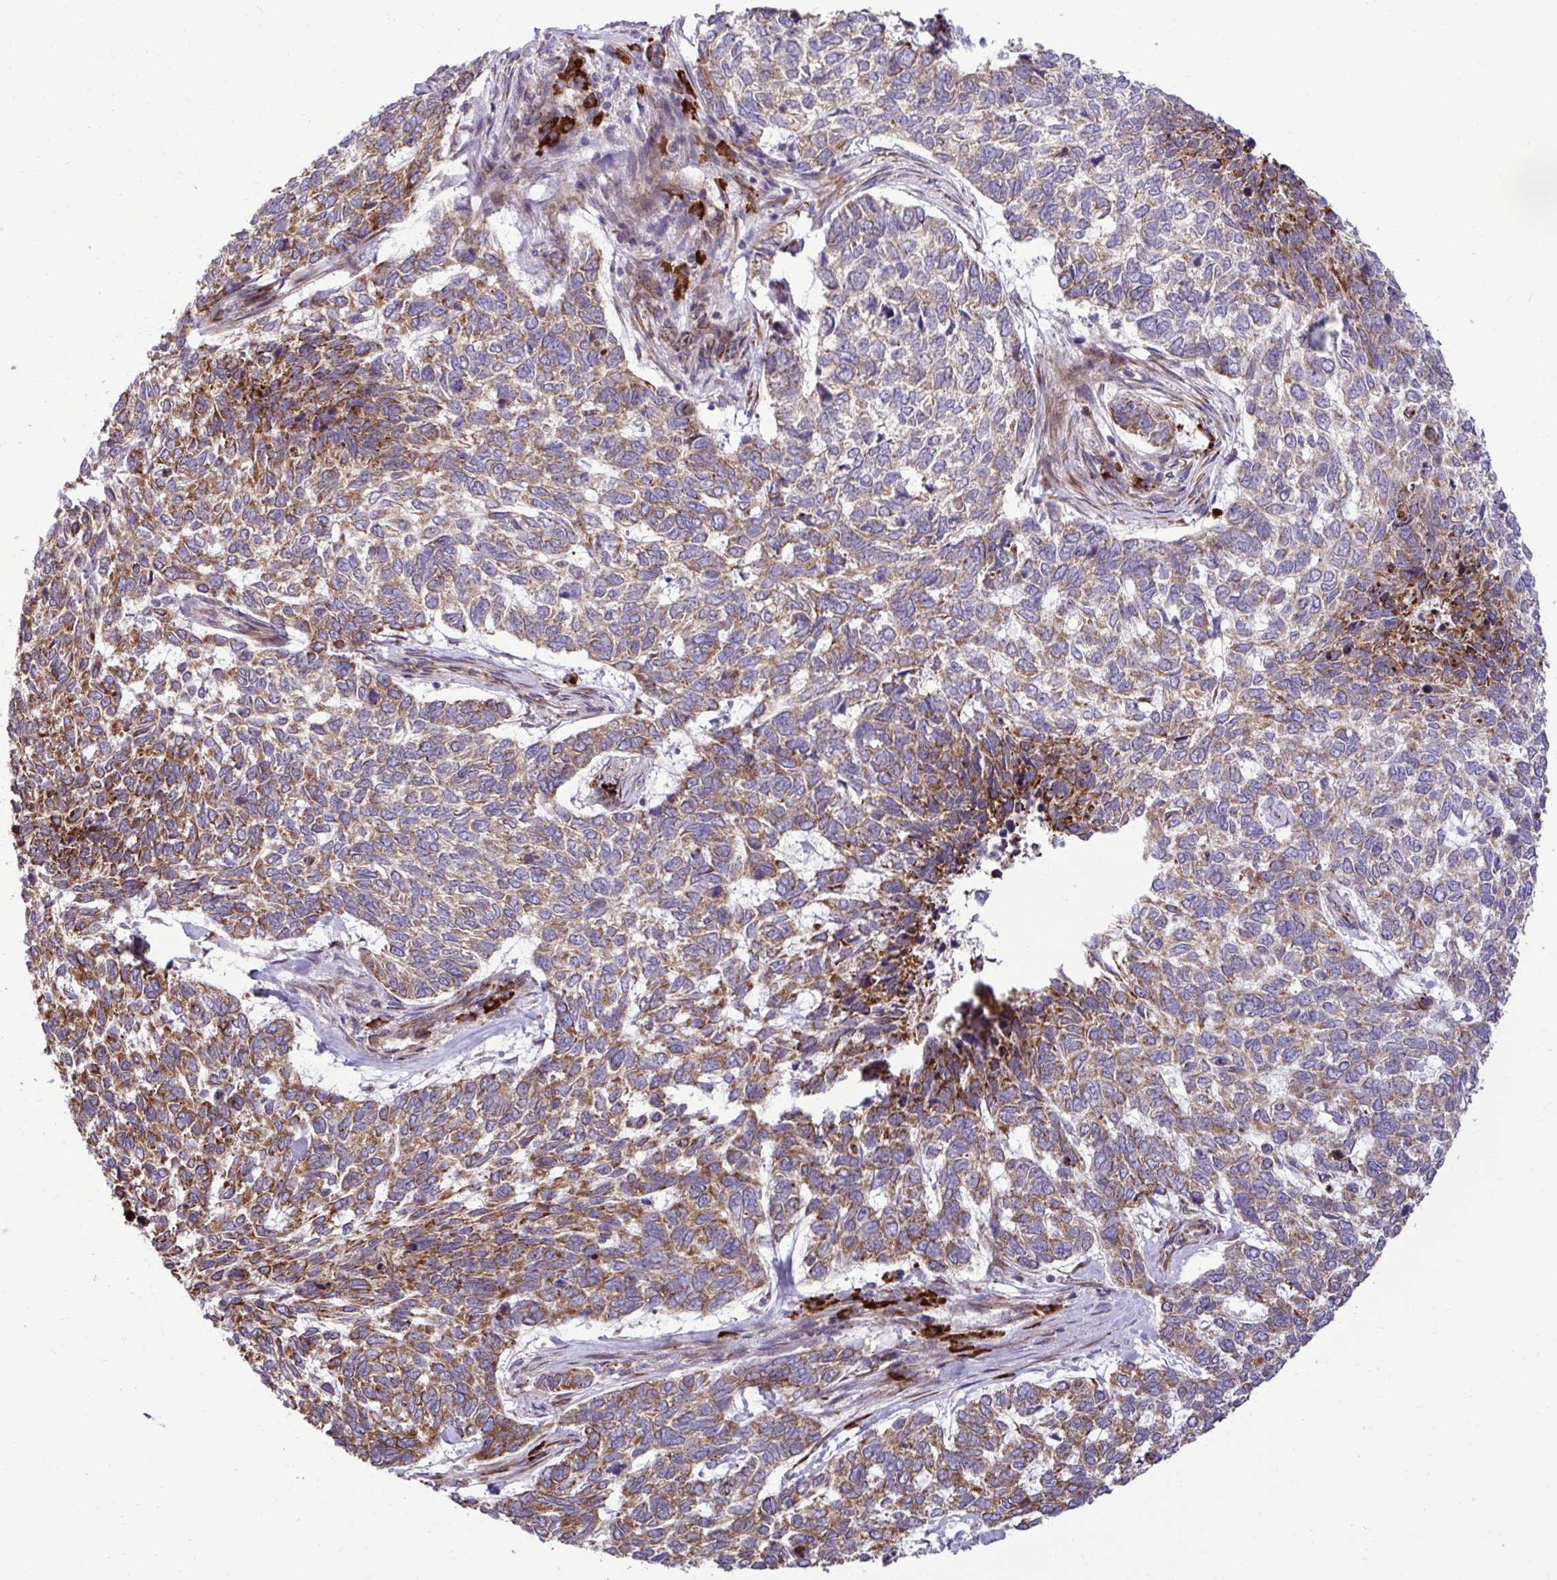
{"staining": {"intensity": "moderate", "quantity": ">75%", "location": "cytoplasmic/membranous"}, "tissue": "skin cancer", "cell_type": "Tumor cells", "image_type": "cancer", "snomed": [{"axis": "morphology", "description": "Basal cell carcinoma"}, {"axis": "topography", "description": "Skin"}], "caption": "Immunohistochemistry staining of skin basal cell carcinoma, which demonstrates medium levels of moderate cytoplasmic/membranous staining in about >75% of tumor cells indicating moderate cytoplasmic/membranous protein positivity. The staining was performed using DAB (3,3'-diaminobenzidine) (brown) for protein detection and nuclei were counterstained in hematoxylin (blue).", "gene": "LIMS1", "patient": {"sex": "female", "age": 65}}